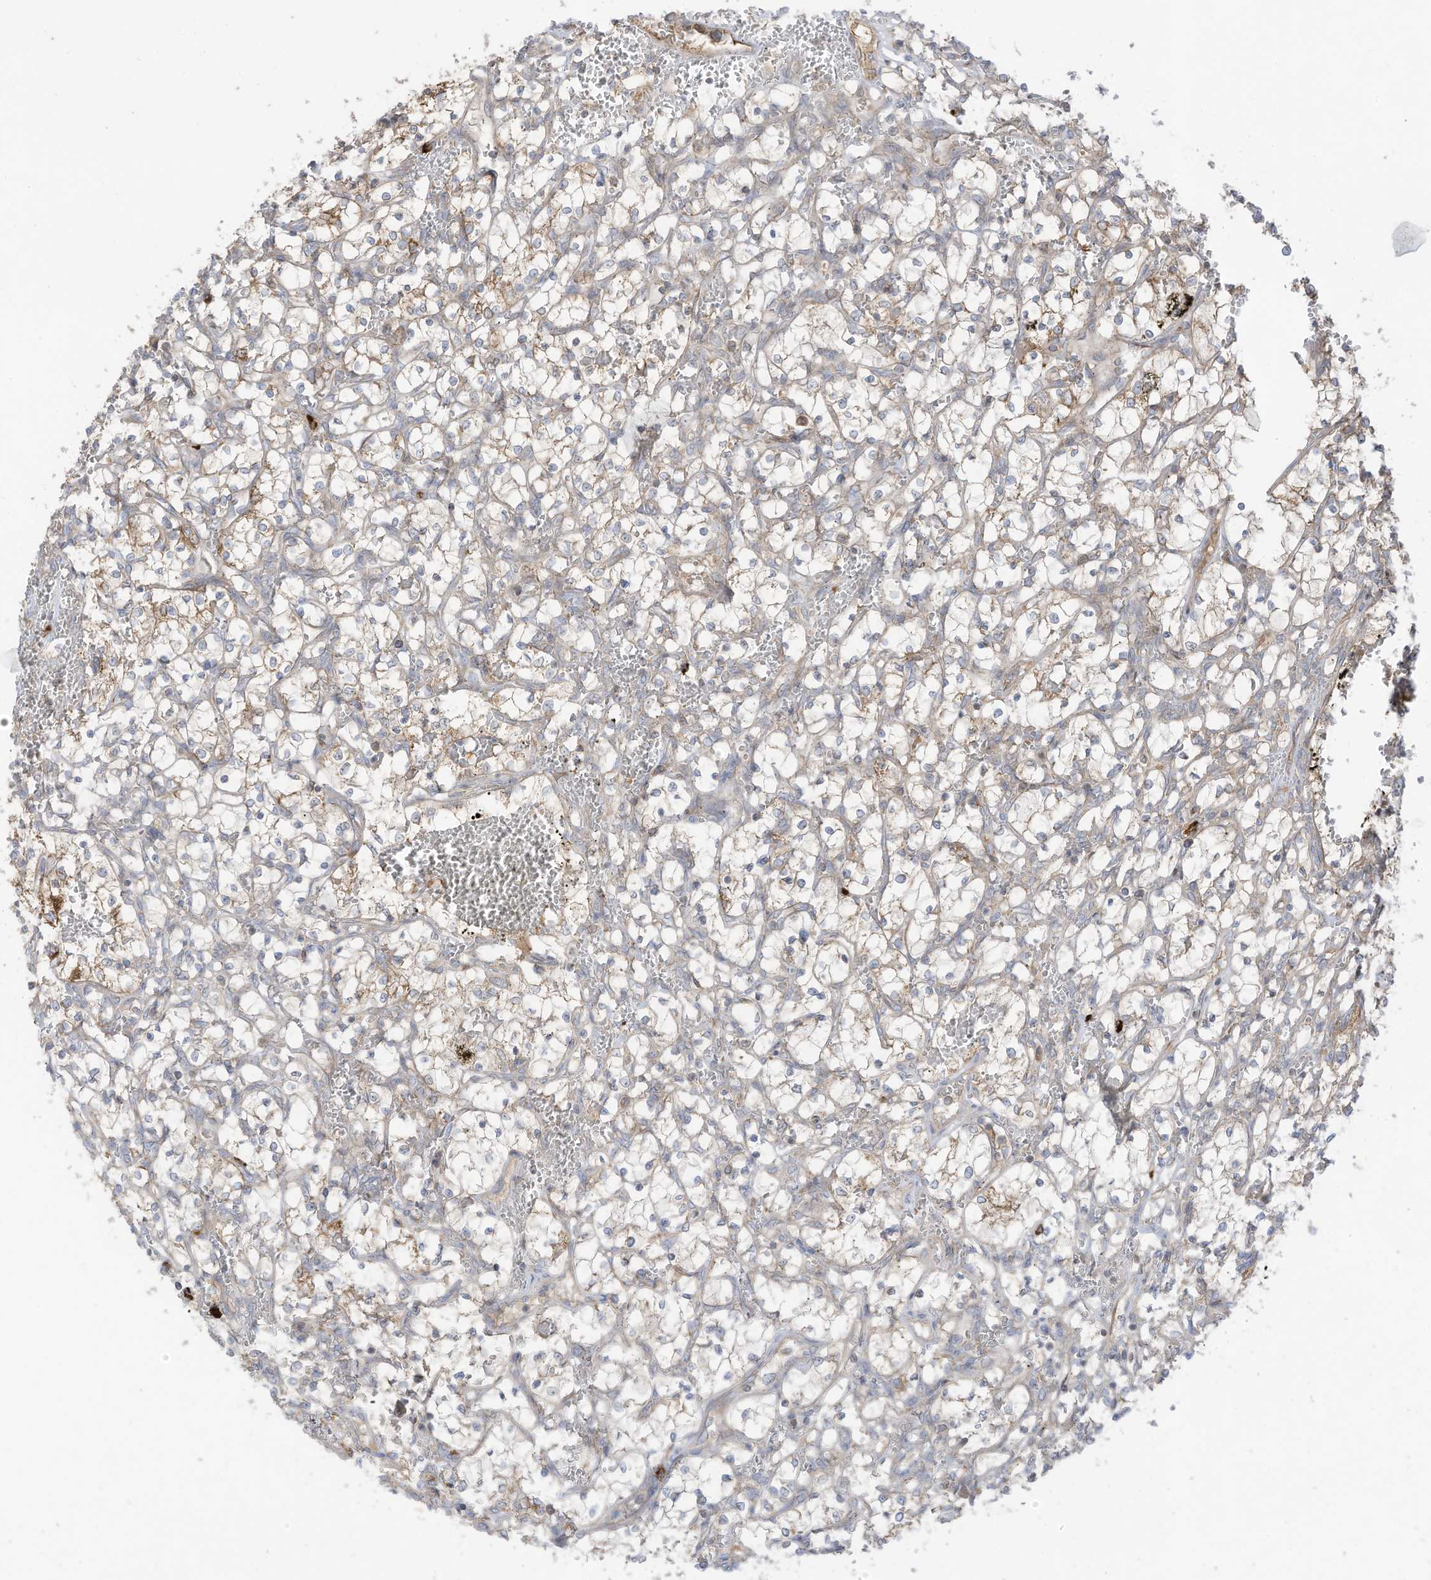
{"staining": {"intensity": "moderate", "quantity": "<25%", "location": "cytoplasmic/membranous"}, "tissue": "renal cancer", "cell_type": "Tumor cells", "image_type": "cancer", "snomed": [{"axis": "morphology", "description": "Adenocarcinoma, NOS"}, {"axis": "topography", "description": "Kidney"}], "caption": "Renal cancer (adenocarcinoma) tissue displays moderate cytoplasmic/membranous positivity in approximately <25% of tumor cells", "gene": "CGAS", "patient": {"sex": "female", "age": 69}}